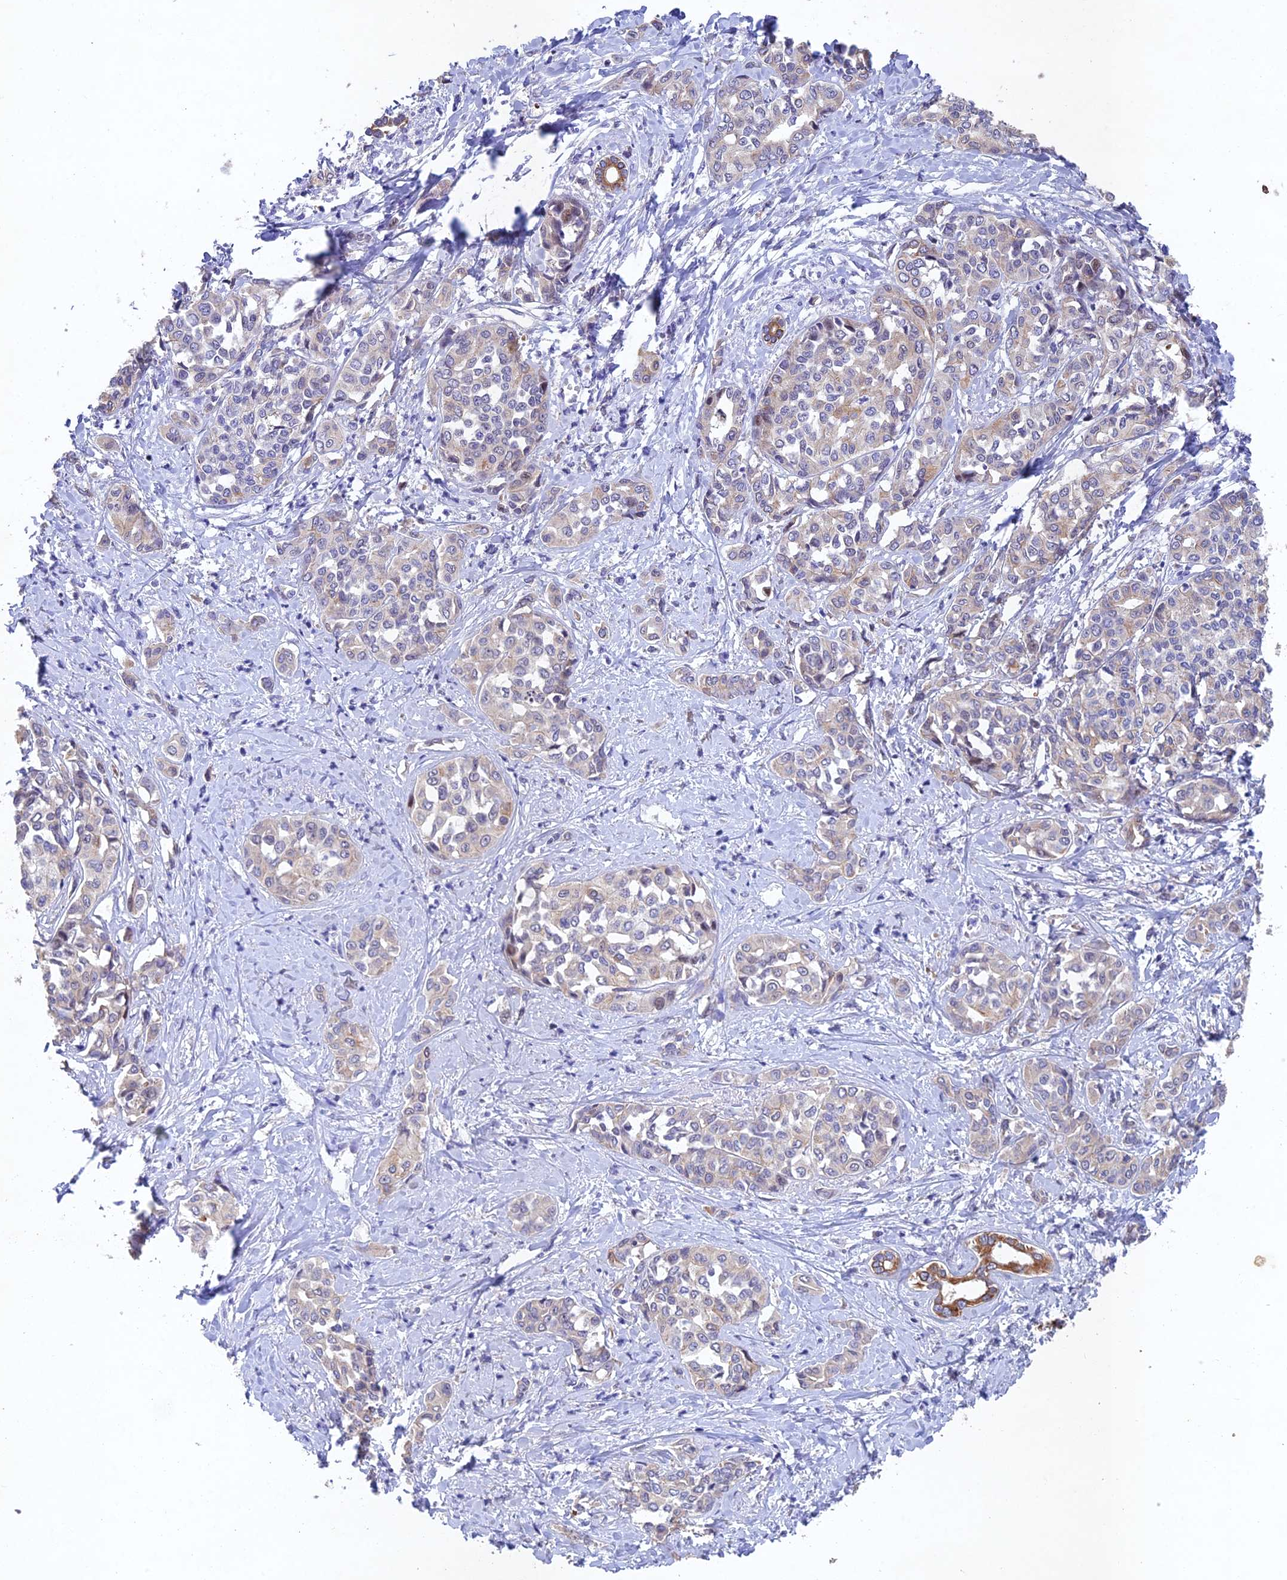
{"staining": {"intensity": "negative", "quantity": "none", "location": "none"}, "tissue": "liver cancer", "cell_type": "Tumor cells", "image_type": "cancer", "snomed": [{"axis": "morphology", "description": "Cholangiocarcinoma"}, {"axis": "topography", "description": "Liver"}], "caption": "Immunohistochemical staining of liver cancer (cholangiocarcinoma) shows no significant staining in tumor cells.", "gene": "NSMCE1", "patient": {"sex": "female", "age": 77}}